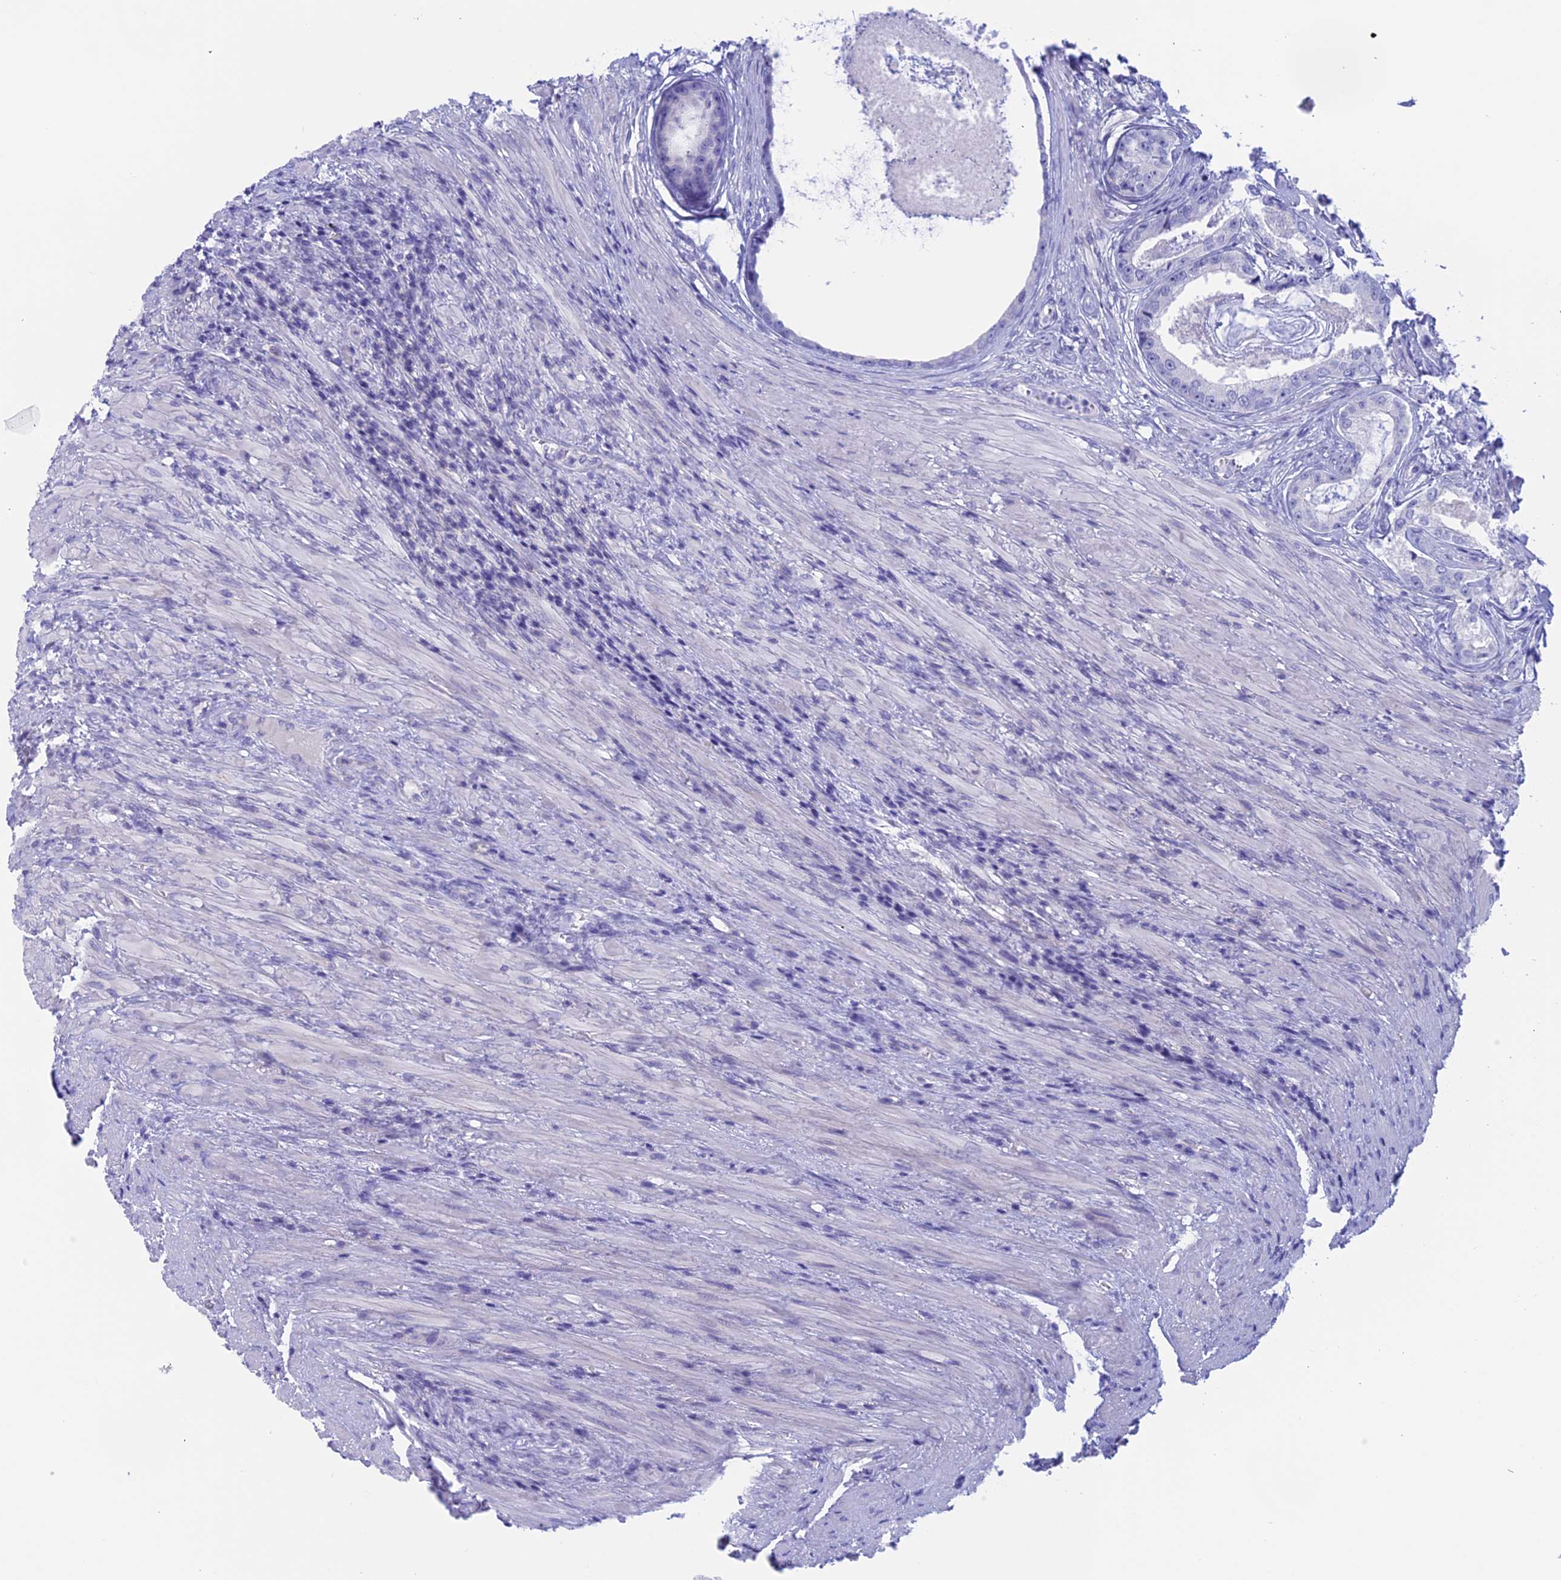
{"staining": {"intensity": "negative", "quantity": "none", "location": "none"}, "tissue": "prostate cancer", "cell_type": "Tumor cells", "image_type": "cancer", "snomed": [{"axis": "morphology", "description": "Adenocarcinoma, Low grade"}, {"axis": "topography", "description": "Prostate"}], "caption": "DAB immunohistochemical staining of human prostate cancer (low-grade adenocarcinoma) displays no significant expression in tumor cells. (Immunohistochemistry, brightfield microscopy, high magnification).", "gene": "RP1", "patient": {"sex": "male", "age": 68}}